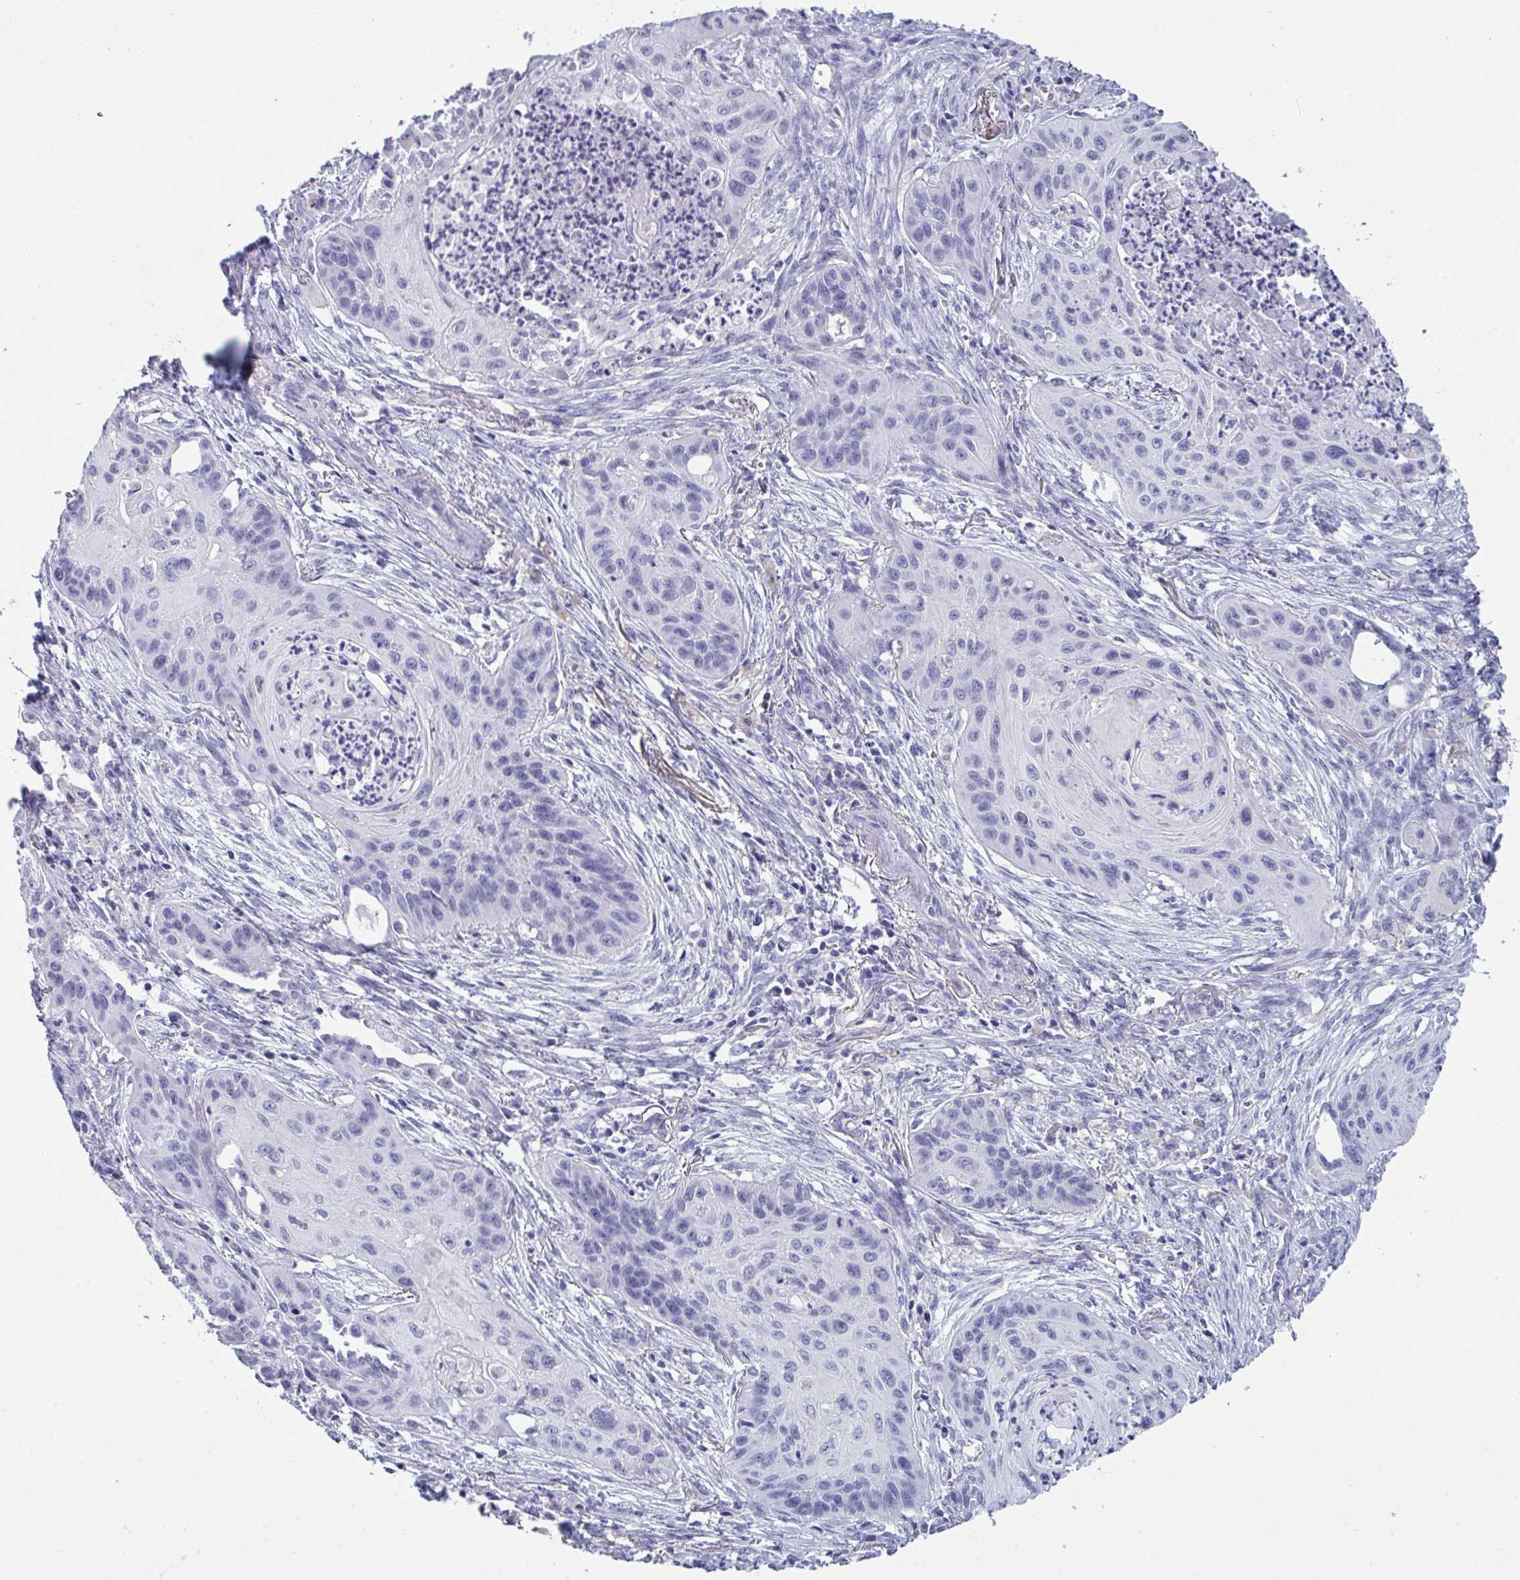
{"staining": {"intensity": "negative", "quantity": "none", "location": "none"}, "tissue": "lung cancer", "cell_type": "Tumor cells", "image_type": "cancer", "snomed": [{"axis": "morphology", "description": "Squamous cell carcinoma, NOS"}, {"axis": "topography", "description": "Lung"}], "caption": "Immunohistochemical staining of squamous cell carcinoma (lung) shows no significant staining in tumor cells. (Stains: DAB IHC with hematoxylin counter stain, Microscopy: brightfield microscopy at high magnification).", "gene": "PRDM9", "patient": {"sex": "male", "age": 71}}